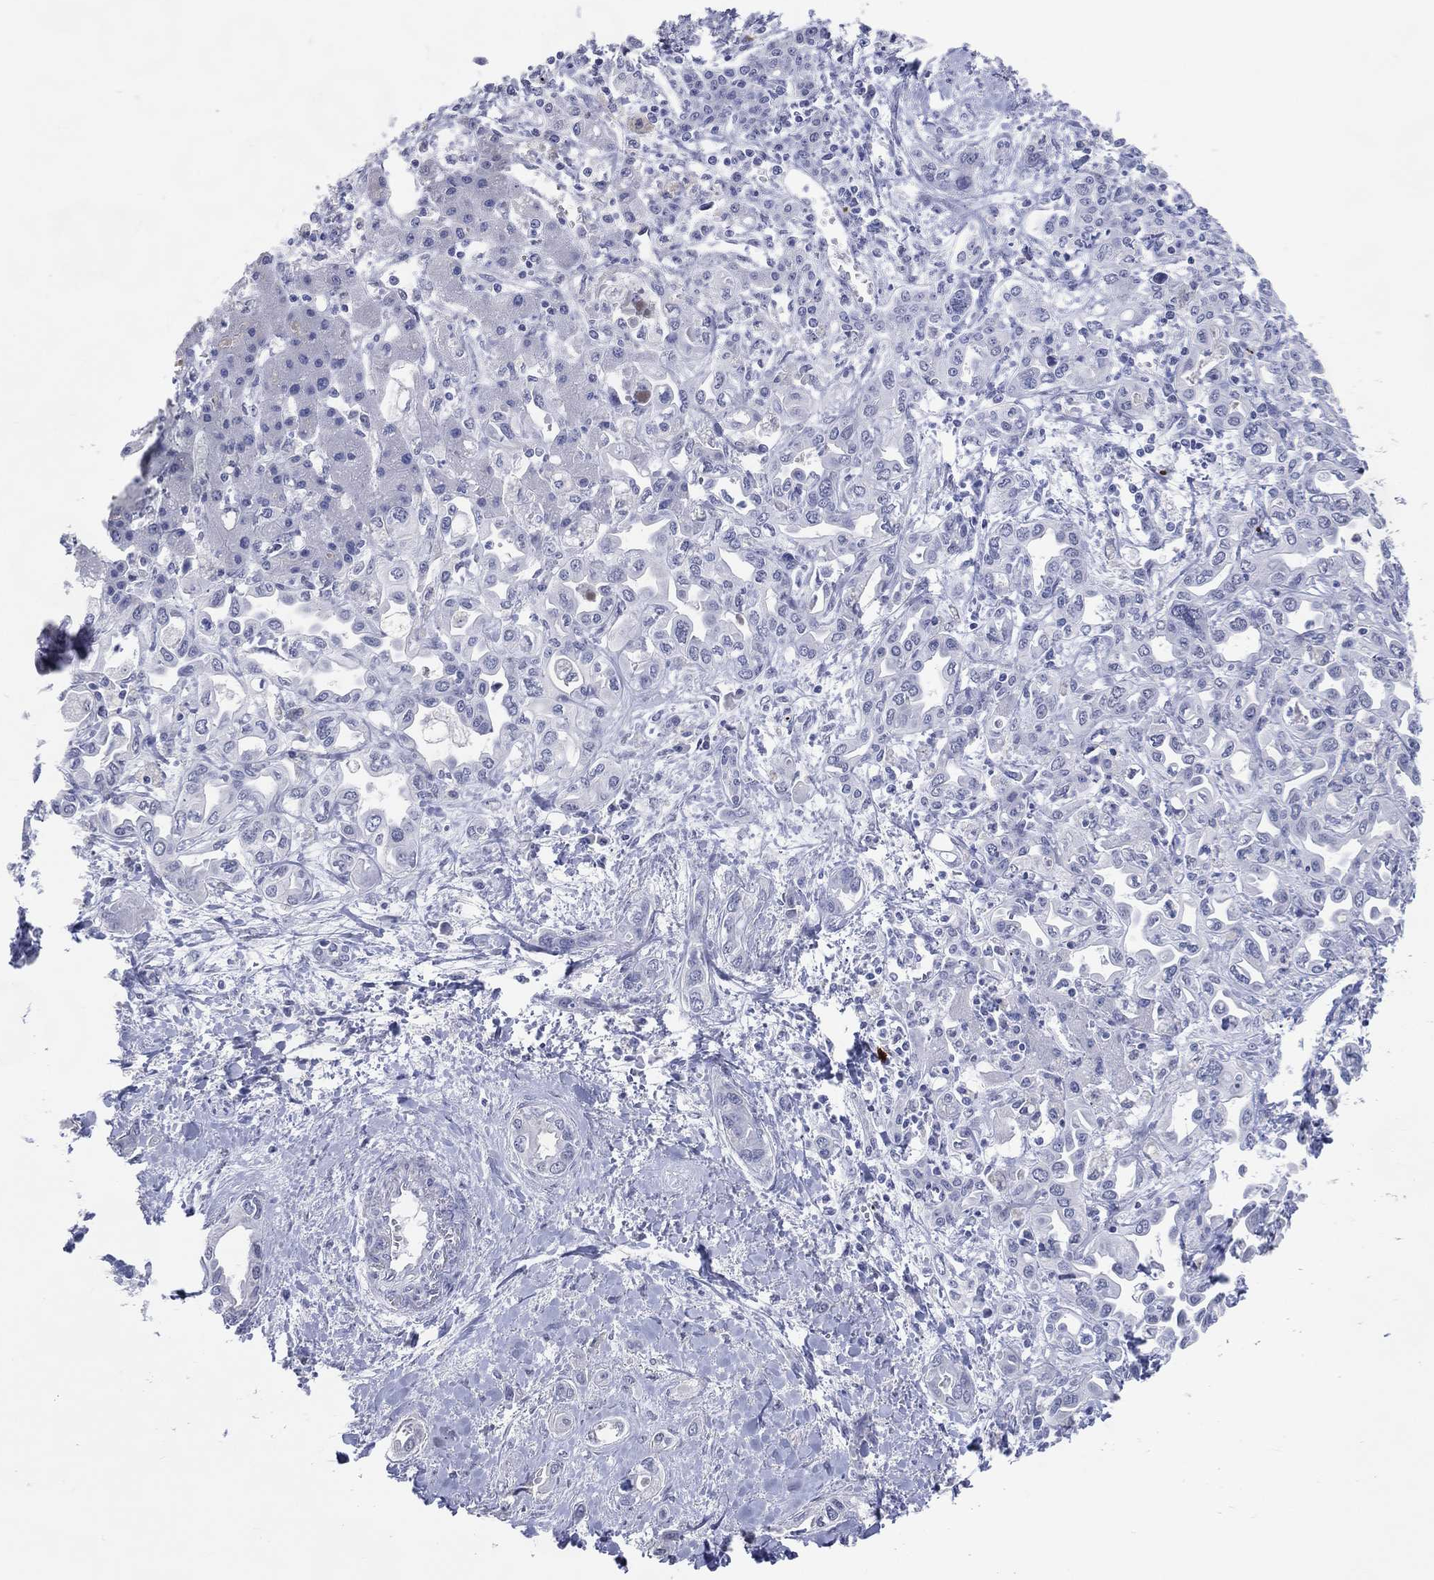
{"staining": {"intensity": "negative", "quantity": "none", "location": "none"}, "tissue": "liver cancer", "cell_type": "Tumor cells", "image_type": "cancer", "snomed": [{"axis": "morphology", "description": "Cholangiocarcinoma"}, {"axis": "topography", "description": "Liver"}], "caption": "Immunohistochemistry of cholangiocarcinoma (liver) displays no expression in tumor cells.", "gene": "CFAP58", "patient": {"sex": "female", "age": 64}}